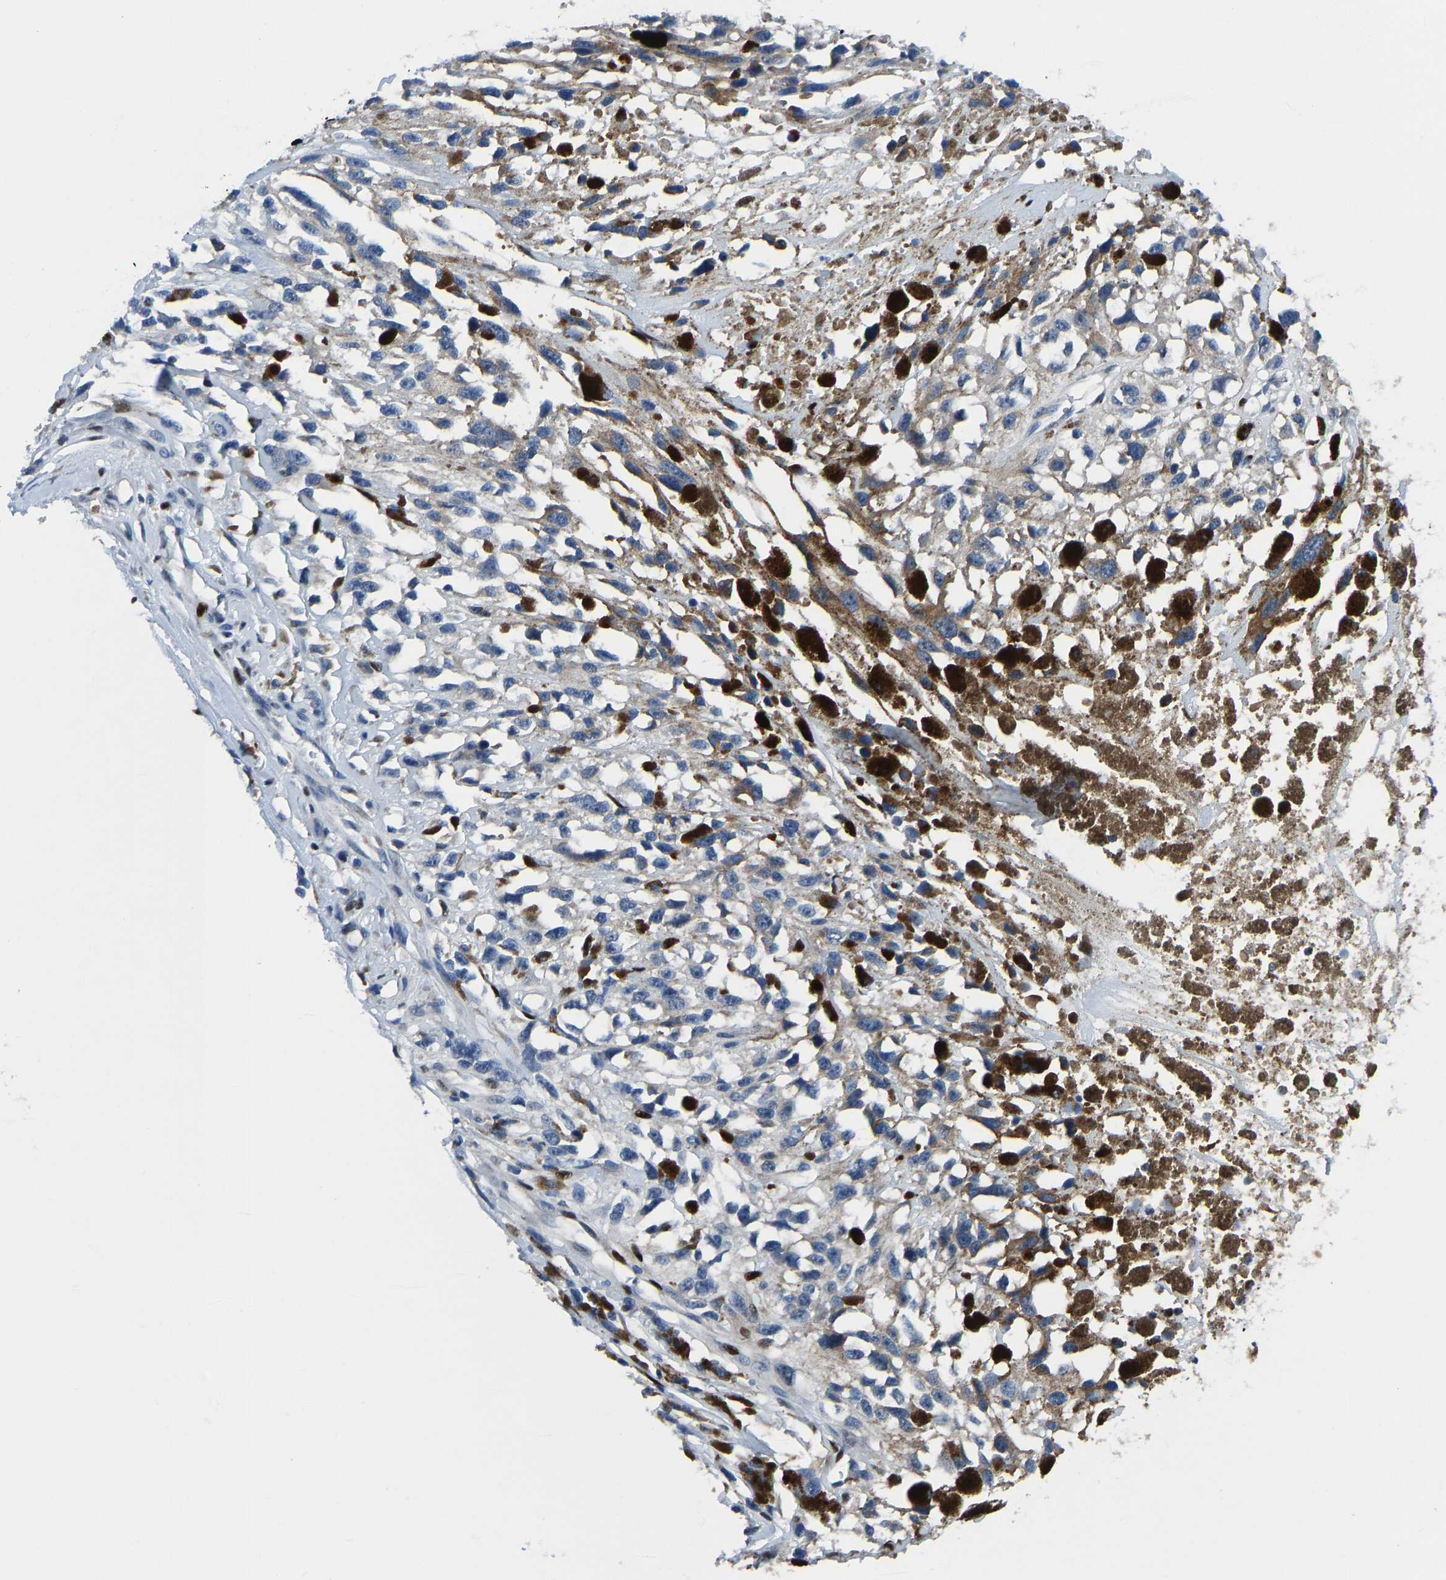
{"staining": {"intensity": "negative", "quantity": "none", "location": "none"}, "tissue": "melanoma", "cell_type": "Tumor cells", "image_type": "cancer", "snomed": [{"axis": "morphology", "description": "Malignant melanoma, Metastatic site"}, {"axis": "topography", "description": "Lymph node"}], "caption": "Immunohistochemistry (IHC) micrograph of neoplastic tissue: human melanoma stained with DAB exhibits no significant protein staining in tumor cells. The staining is performed using DAB brown chromogen with nuclei counter-stained in using hematoxylin.", "gene": "EGR1", "patient": {"sex": "male", "age": 59}}